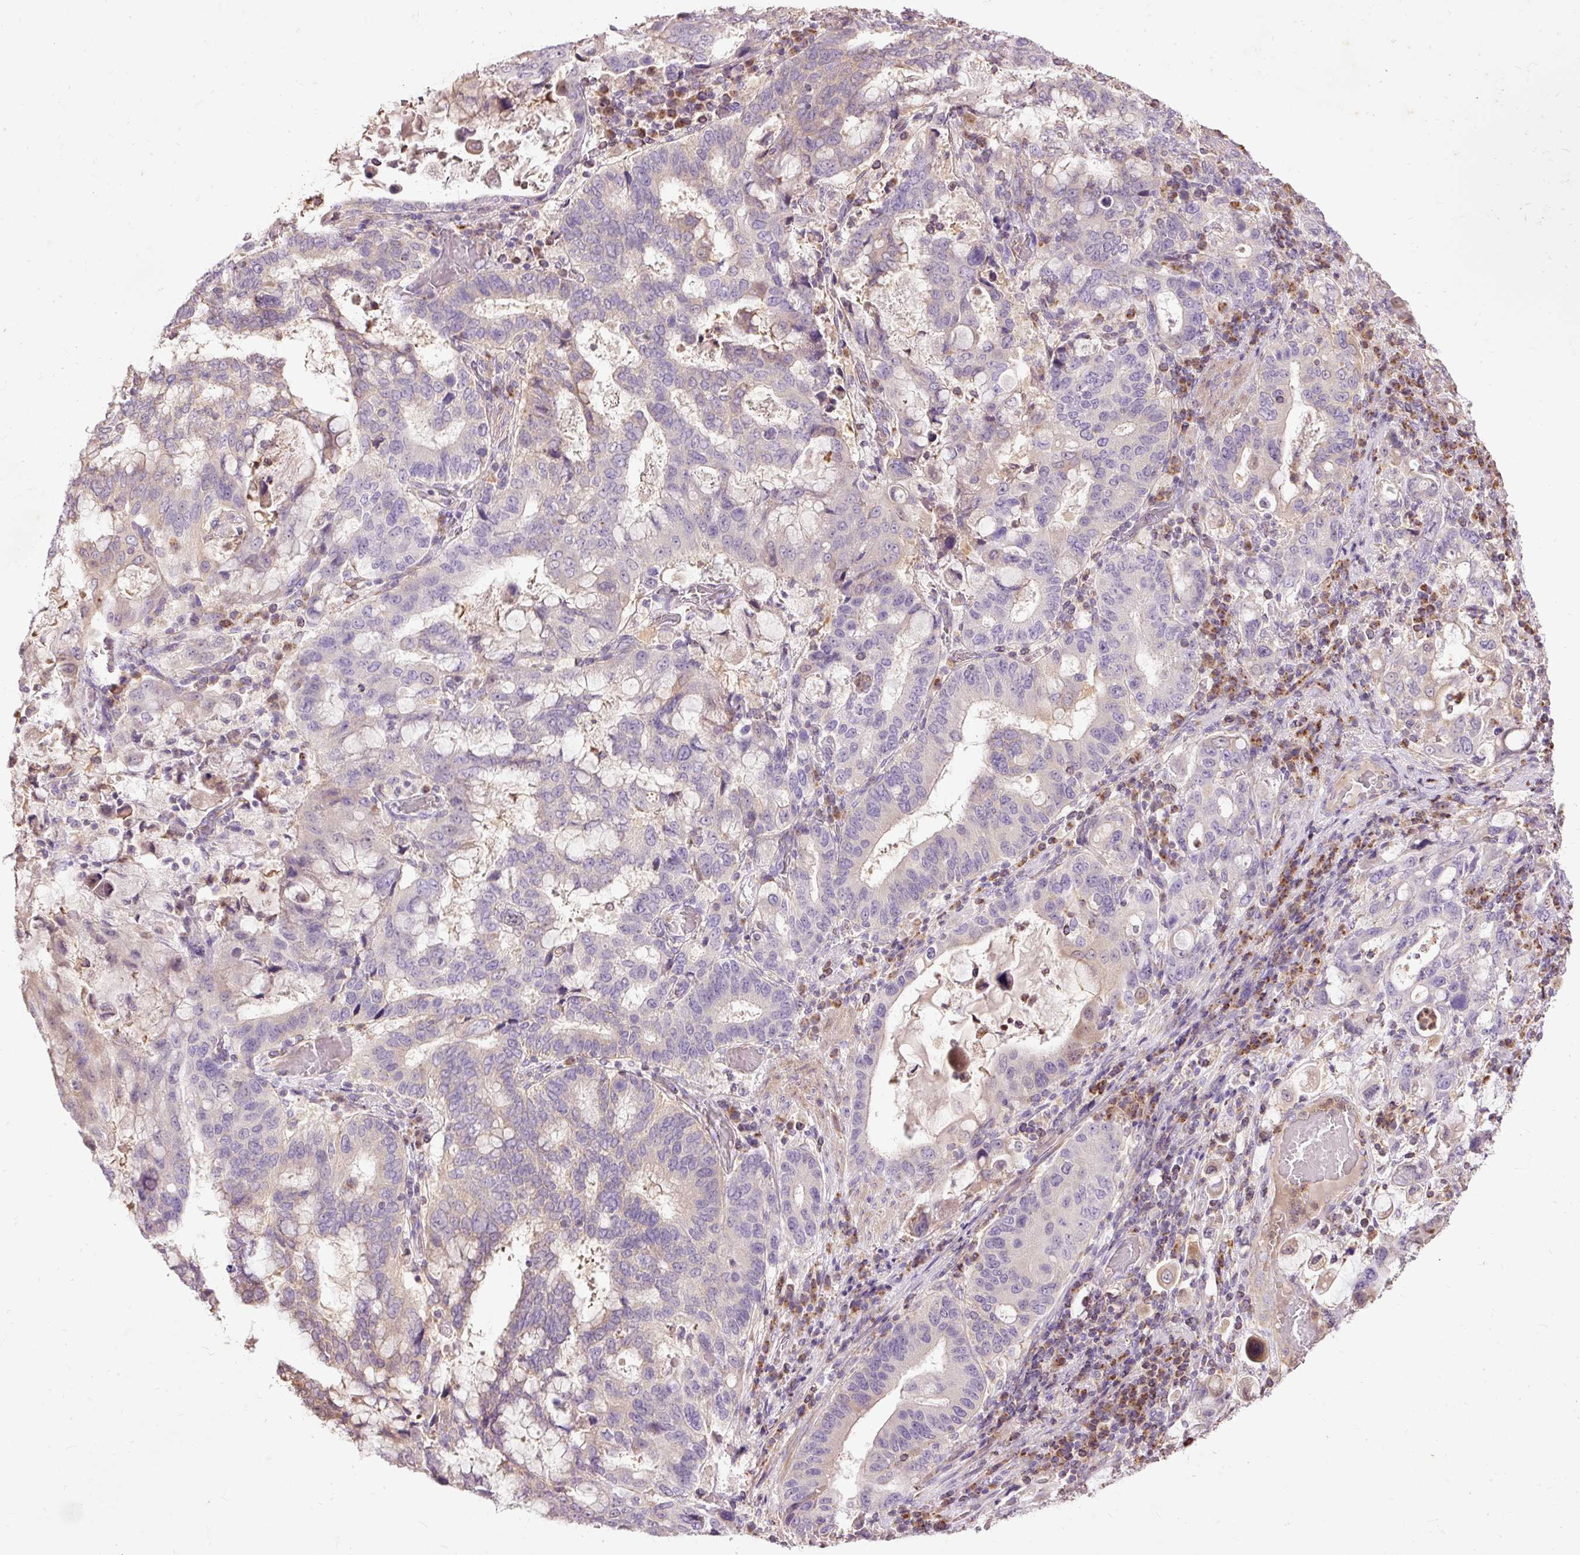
{"staining": {"intensity": "negative", "quantity": "none", "location": "none"}, "tissue": "stomach cancer", "cell_type": "Tumor cells", "image_type": "cancer", "snomed": [{"axis": "morphology", "description": "Adenocarcinoma, NOS"}, {"axis": "topography", "description": "Stomach, upper"}, {"axis": "topography", "description": "Stomach"}], "caption": "Immunohistochemistry of human stomach adenocarcinoma exhibits no staining in tumor cells.", "gene": "PRDX5", "patient": {"sex": "male", "age": 62}}